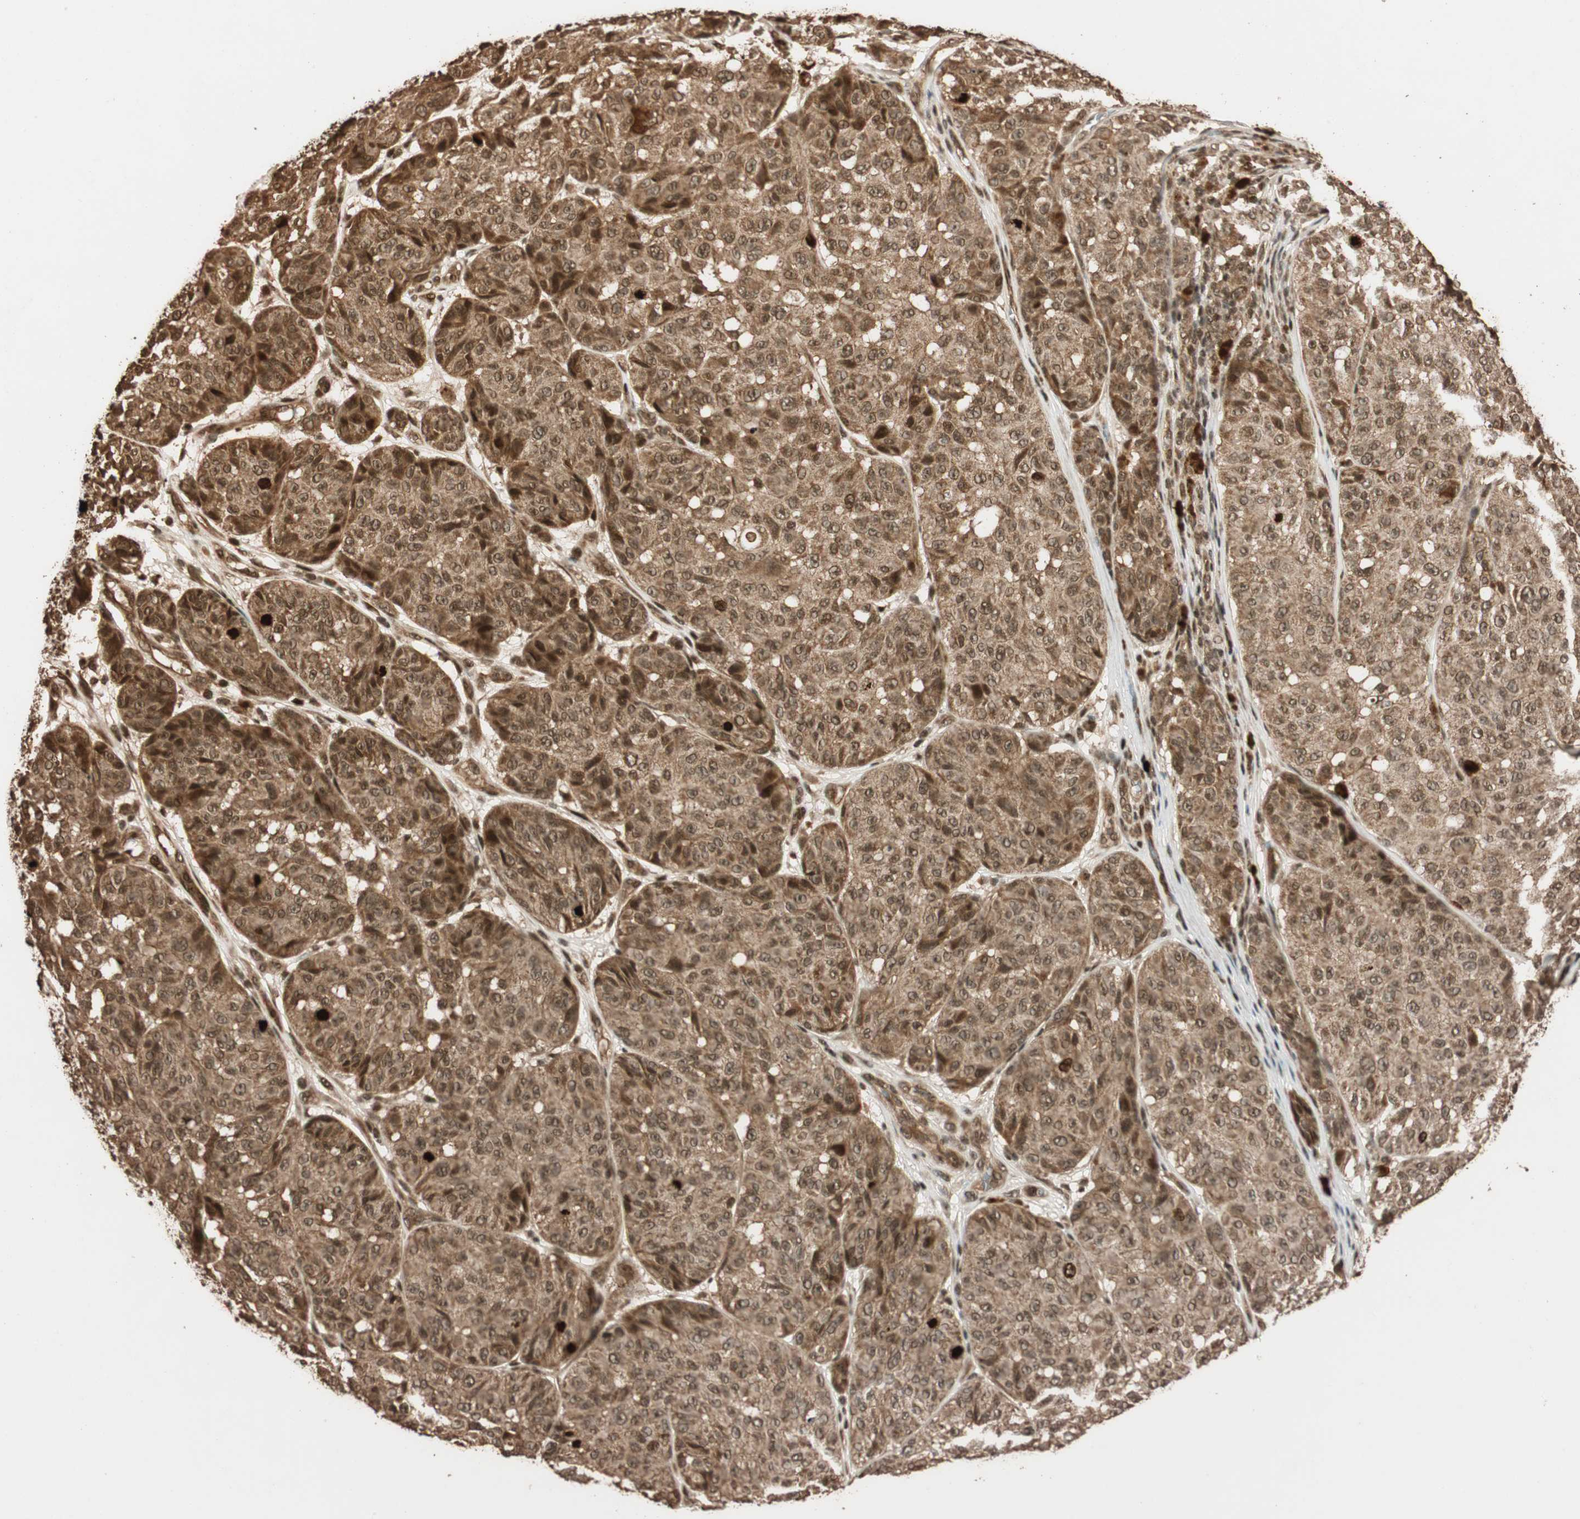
{"staining": {"intensity": "moderate", "quantity": ">75%", "location": "cytoplasmic/membranous,nuclear"}, "tissue": "melanoma", "cell_type": "Tumor cells", "image_type": "cancer", "snomed": [{"axis": "morphology", "description": "Malignant melanoma, NOS"}, {"axis": "topography", "description": "Skin"}], "caption": "Brown immunohistochemical staining in human melanoma exhibits moderate cytoplasmic/membranous and nuclear positivity in about >75% of tumor cells.", "gene": "ALKBH5", "patient": {"sex": "female", "age": 46}}